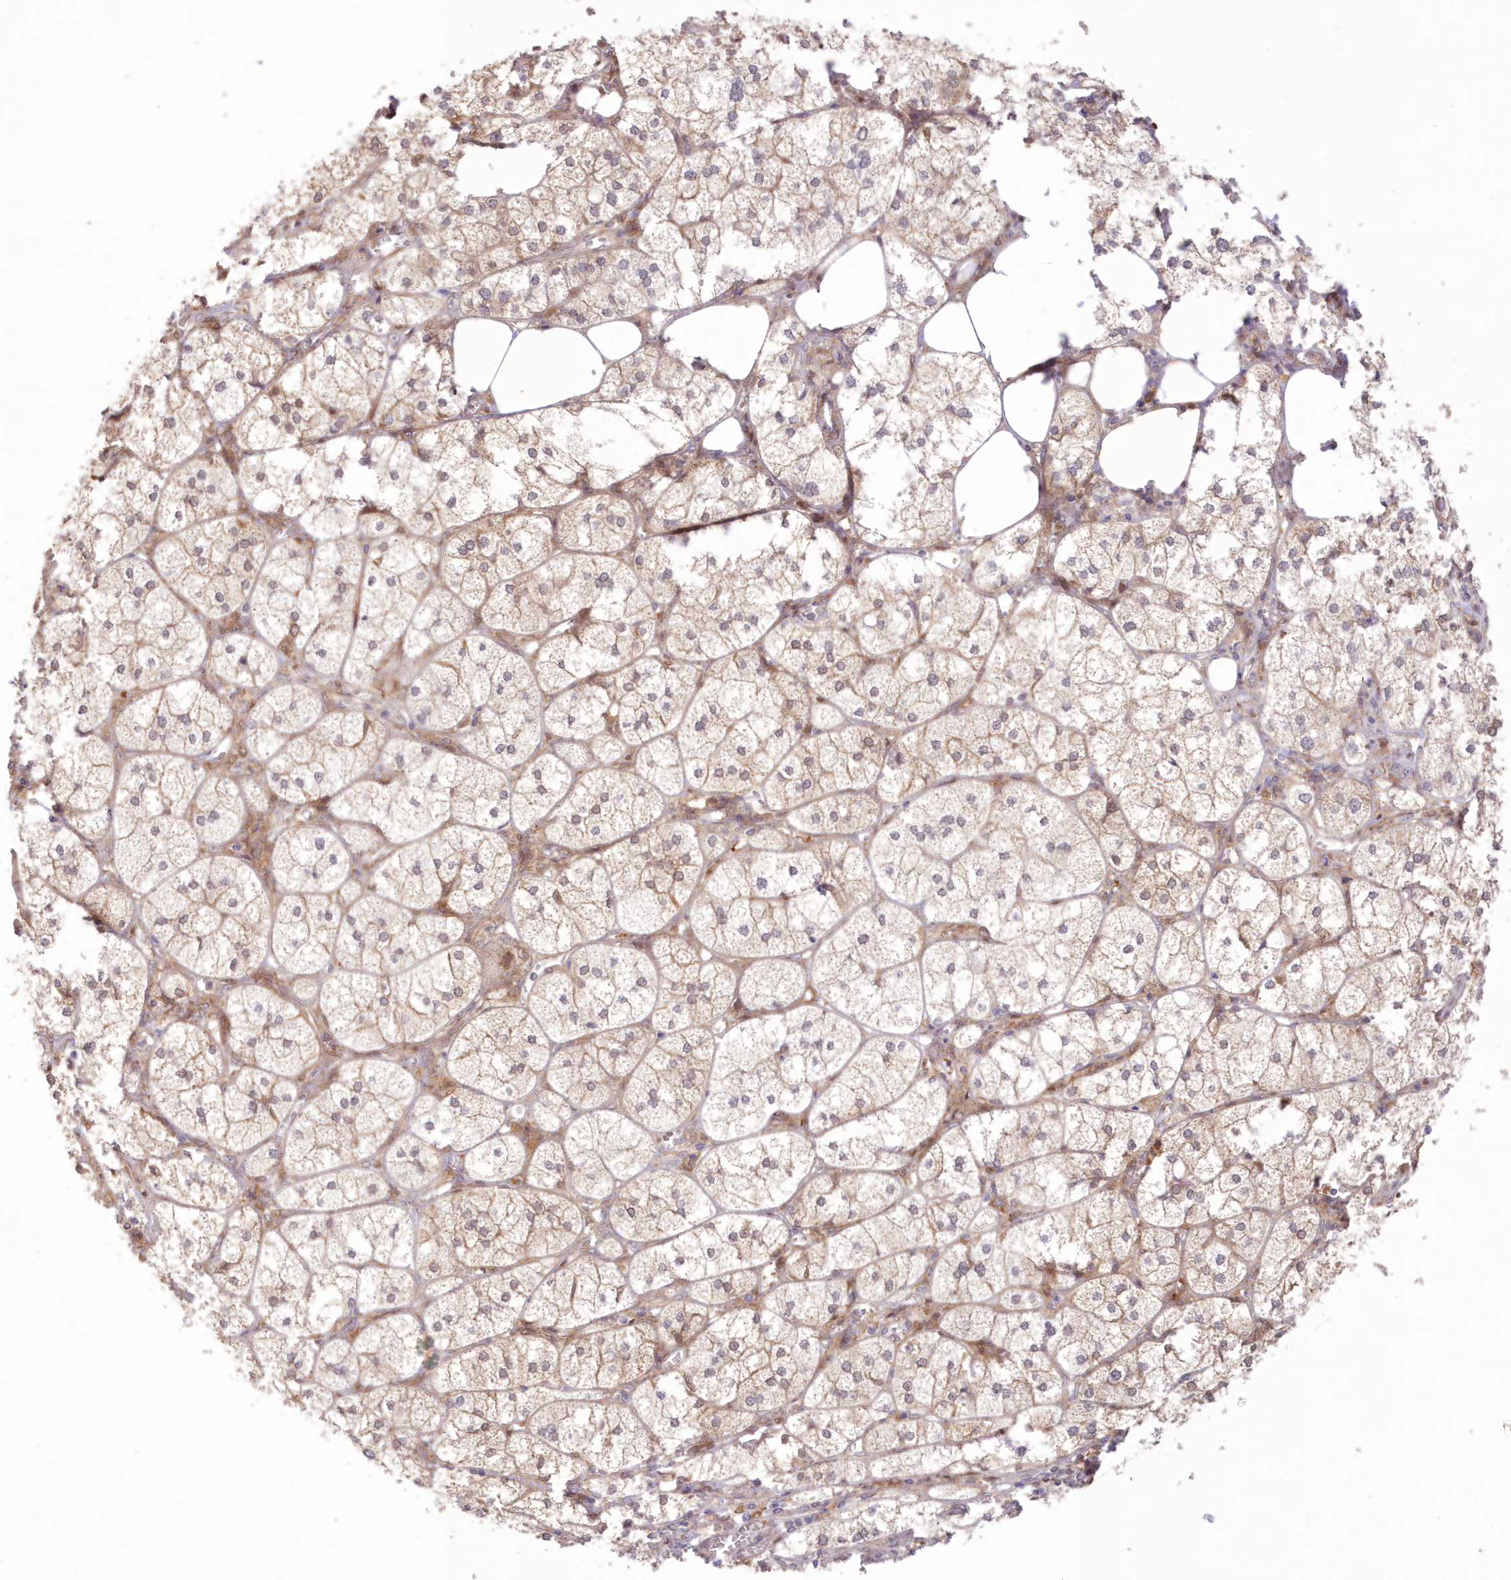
{"staining": {"intensity": "moderate", "quantity": ">75%", "location": "cytoplasmic/membranous"}, "tissue": "adrenal gland", "cell_type": "Glandular cells", "image_type": "normal", "snomed": [{"axis": "morphology", "description": "Normal tissue, NOS"}, {"axis": "topography", "description": "Adrenal gland"}], "caption": "The immunohistochemical stain labels moderate cytoplasmic/membranous expression in glandular cells of benign adrenal gland. (DAB = brown stain, brightfield microscopy at high magnification).", "gene": "RNPEP", "patient": {"sex": "female", "age": 61}}